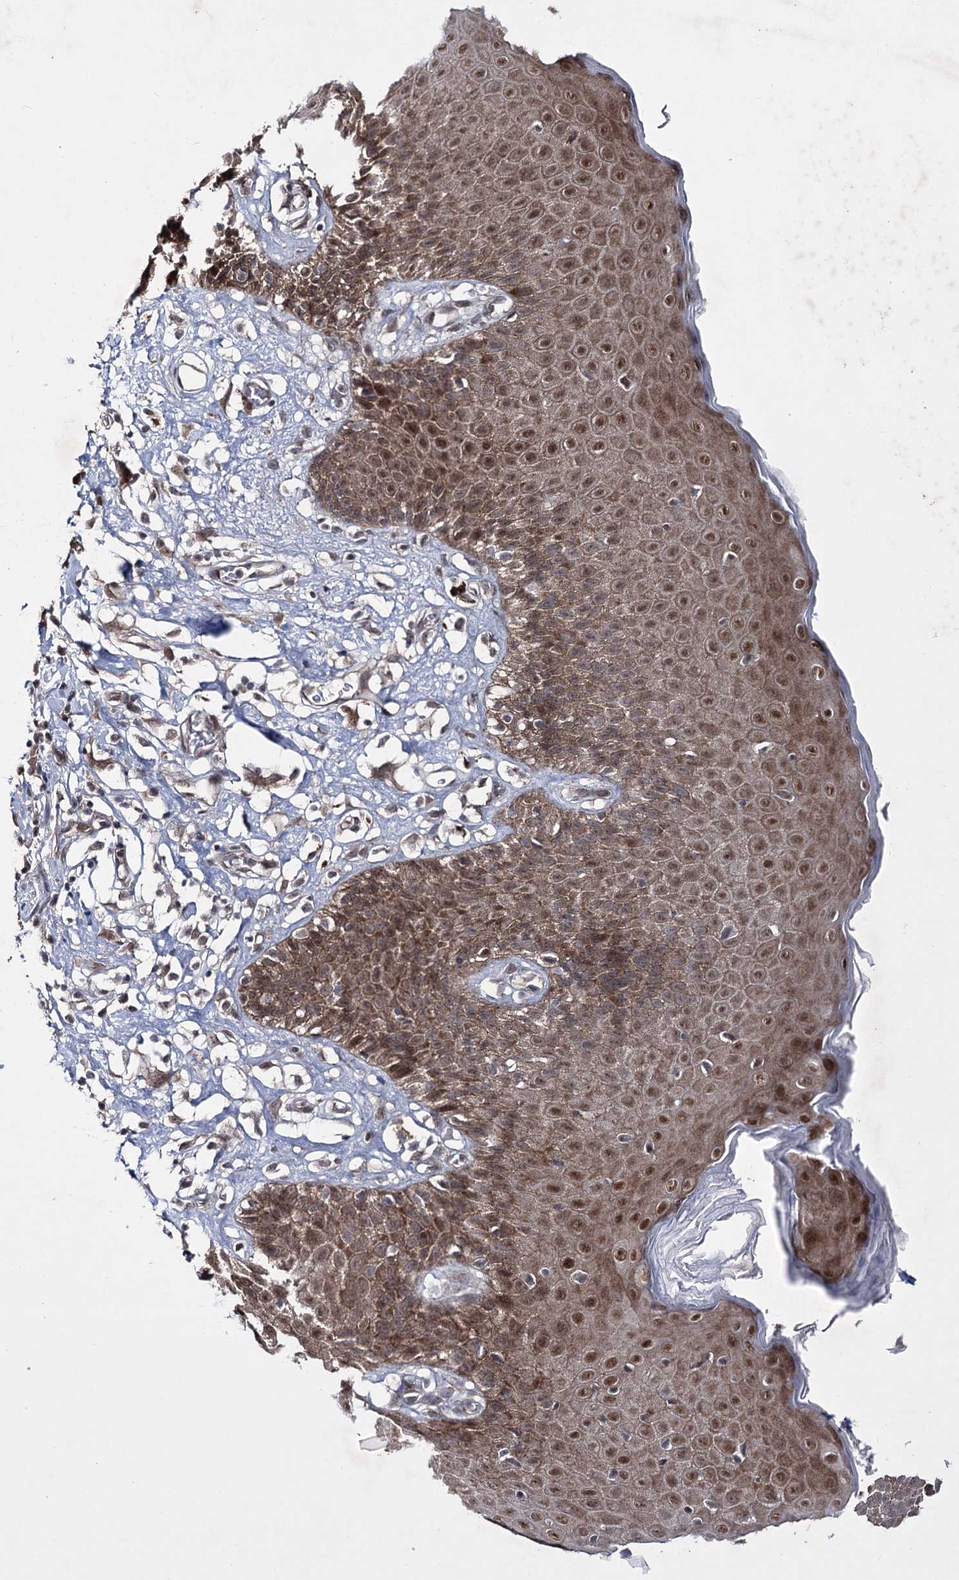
{"staining": {"intensity": "moderate", "quantity": ">75%", "location": "cytoplasmic/membranous,nuclear"}, "tissue": "skin", "cell_type": "Epidermal cells", "image_type": "normal", "snomed": [{"axis": "morphology", "description": "Normal tissue, NOS"}, {"axis": "topography", "description": "Vulva"}], "caption": "DAB (3,3'-diaminobenzidine) immunohistochemical staining of unremarkable skin exhibits moderate cytoplasmic/membranous,nuclear protein staining in about >75% of epidermal cells. (DAB (3,3'-diaminobenzidine) IHC, brown staining for protein, blue staining for nuclei).", "gene": "HOXC11", "patient": {"sex": "female", "age": 68}}